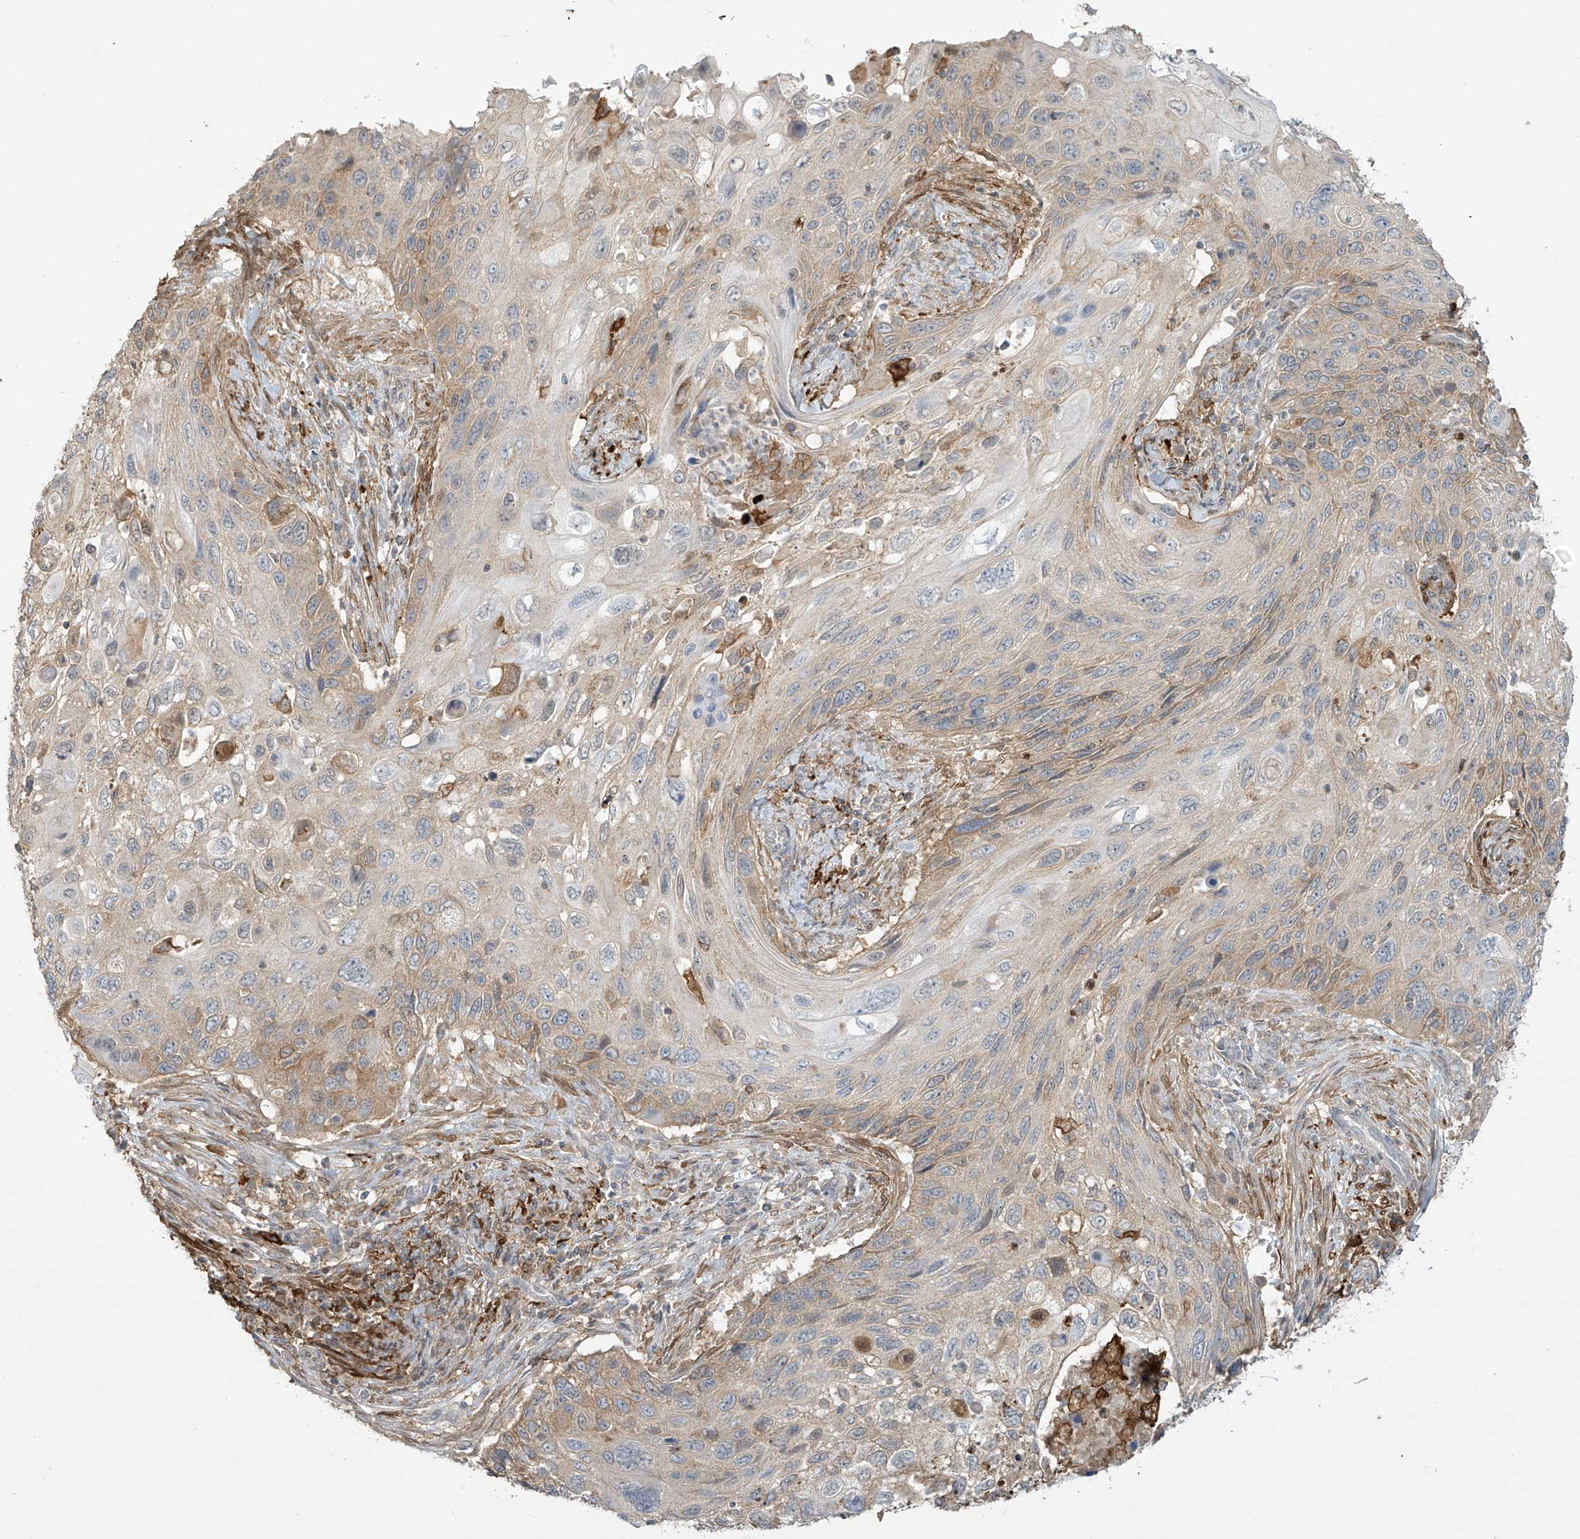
{"staining": {"intensity": "weak", "quantity": "25%-75%", "location": "cytoplasmic/membranous"}, "tissue": "cervical cancer", "cell_type": "Tumor cells", "image_type": "cancer", "snomed": [{"axis": "morphology", "description": "Squamous cell carcinoma, NOS"}, {"axis": "topography", "description": "Cervix"}], "caption": "Protein analysis of cervical cancer (squamous cell carcinoma) tissue shows weak cytoplasmic/membranous expression in approximately 25%-75% of tumor cells.", "gene": "TAGAP", "patient": {"sex": "female", "age": 70}}